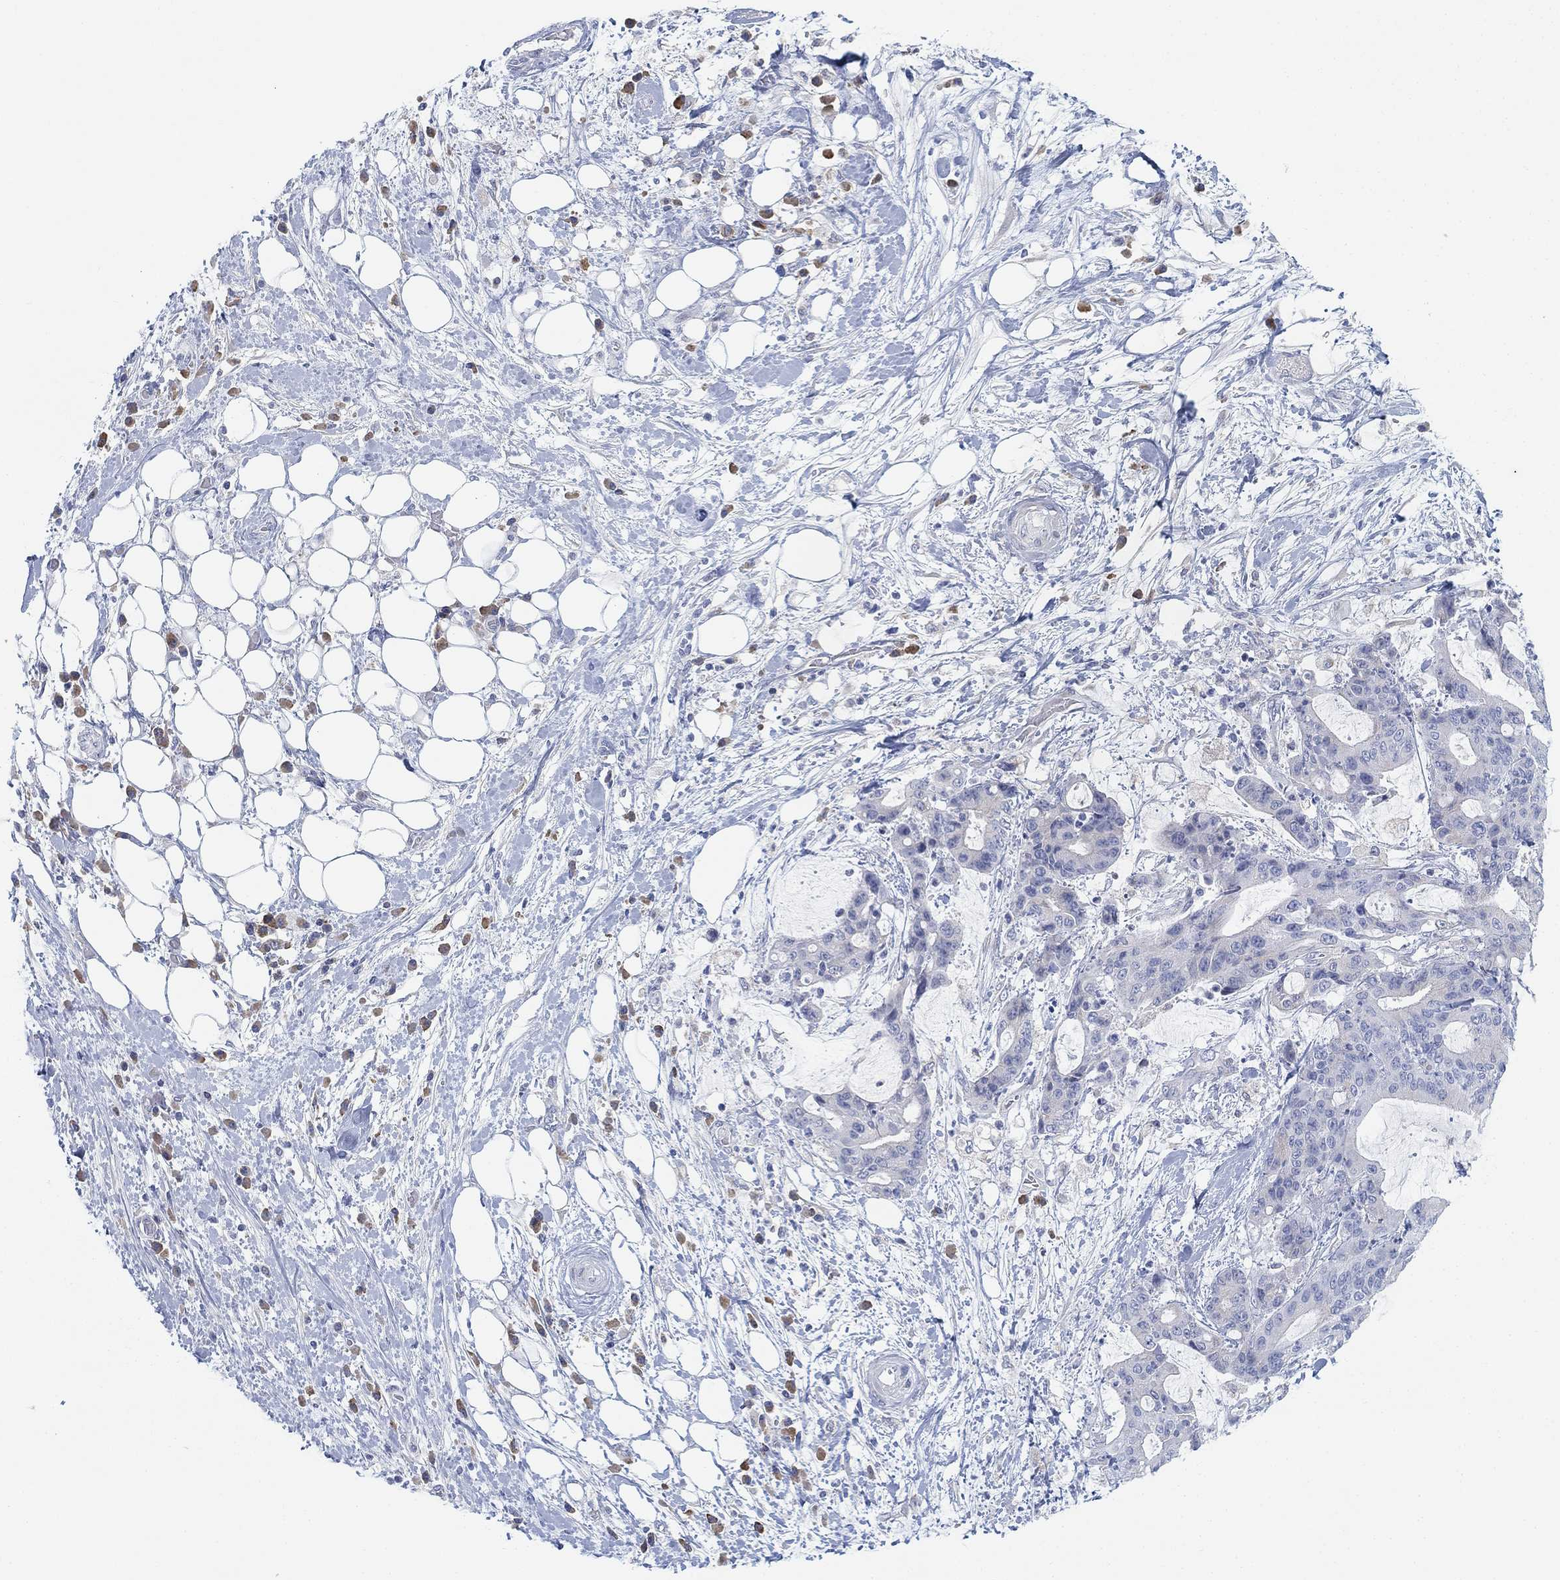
{"staining": {"intensity": "negative", "quantity": "none", "location": "none"}, "tissue": "liver cancer", "cell_type": "Tumor cells", "image_type": "cancer", "snomed": [{"axis": "morphology", "description": "Cholangiocarcinoma"}, {"axis": "topography", "description": "Liver"}], "caption": "A high-resolution micrograph shows immunohistochemistry (IHC) staining of liver cholangiocarcinoma, which reveals no significant staining in tumor cells.", "gene": "GCNA", "patient": {"sex": "female", "age": 73}}